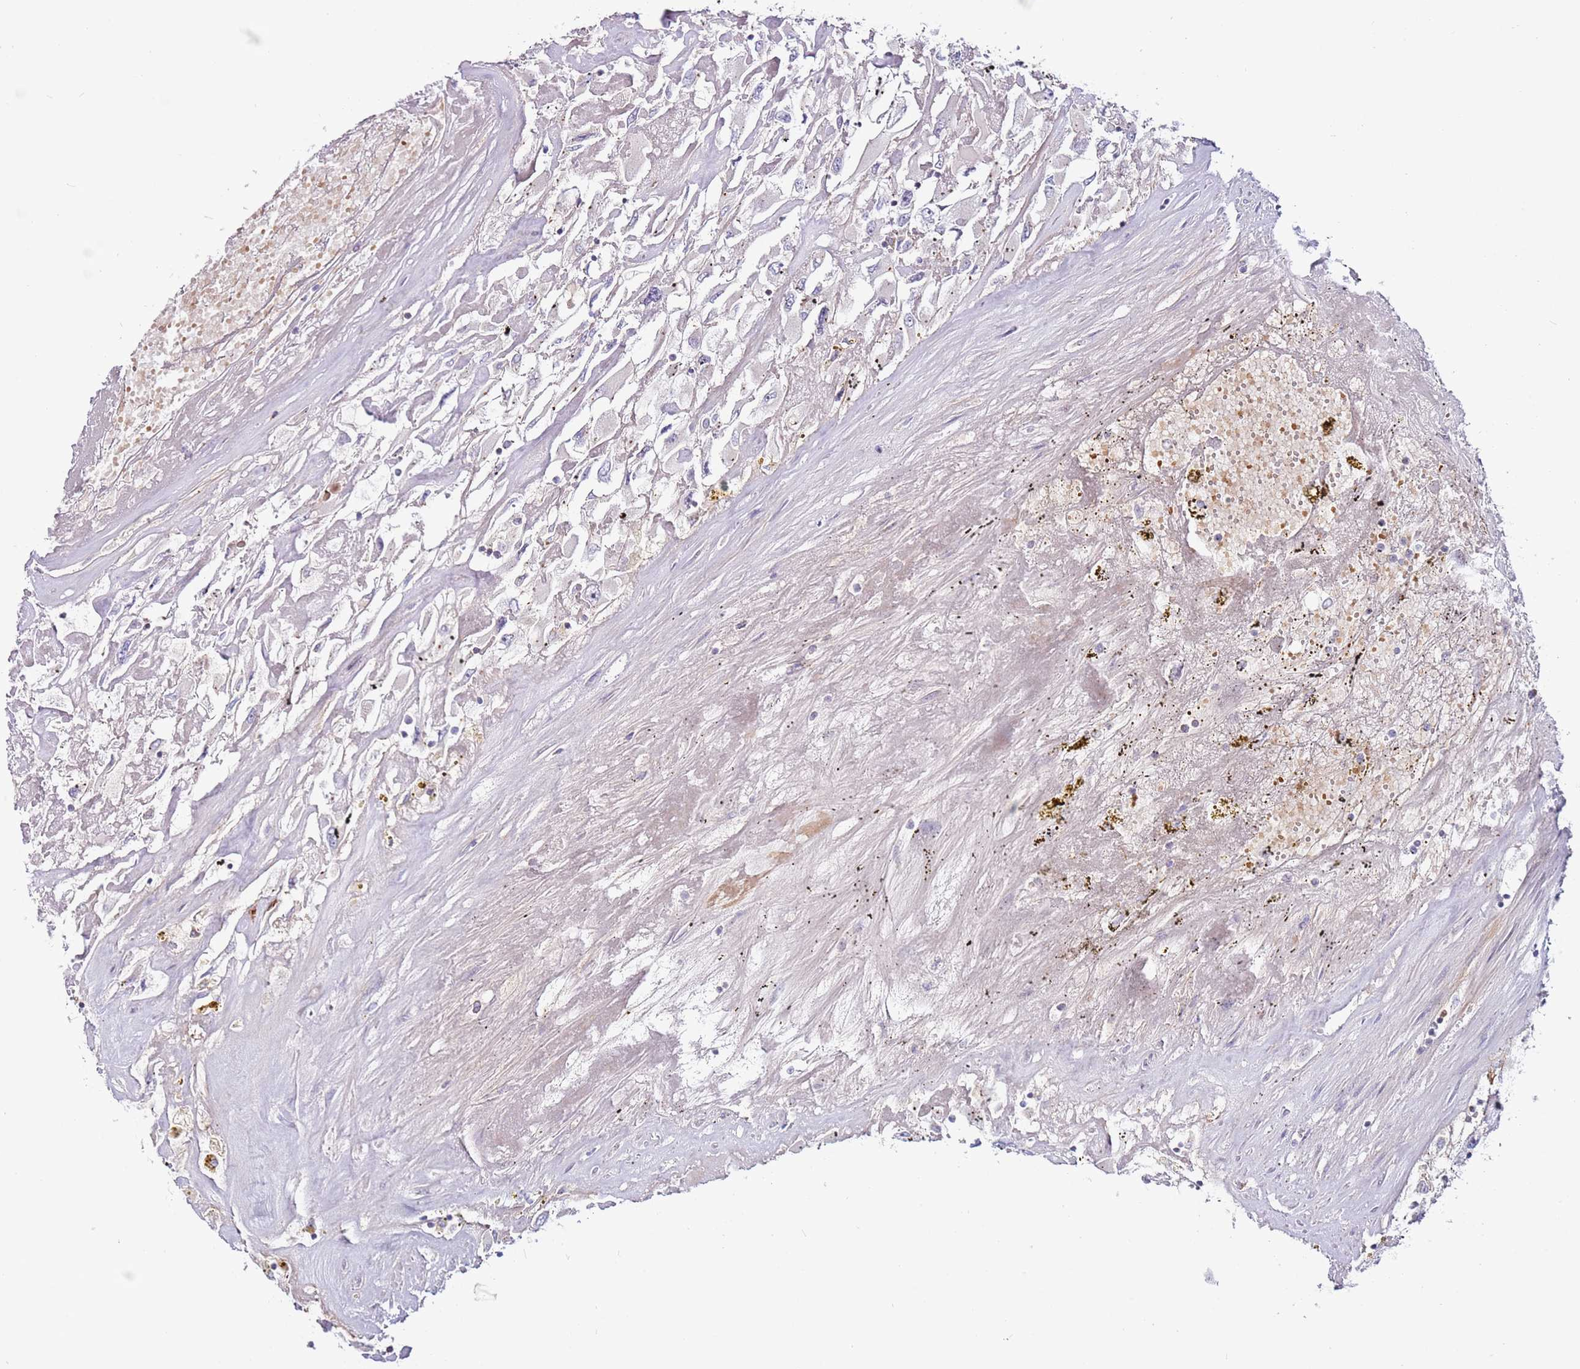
{"staining": {"intensity": "negative", "quantity": "none", "location": "none"}, "tissue": "renal cancer", "cell_type": "Tumor cells", "image_type": "cancer", "snomed": [{"axis": "morphology", "description": "Adenocarcinoma, NOS"}, {"axis": "topography", "description": "Kidney"}], "caption": "Human renal cancer (adenocarcinoma) stained for a protein using IHC exhibits no staining in tumor cells.", "gene": "MTG2", "patient": {"sex": "female", "age": 52}}